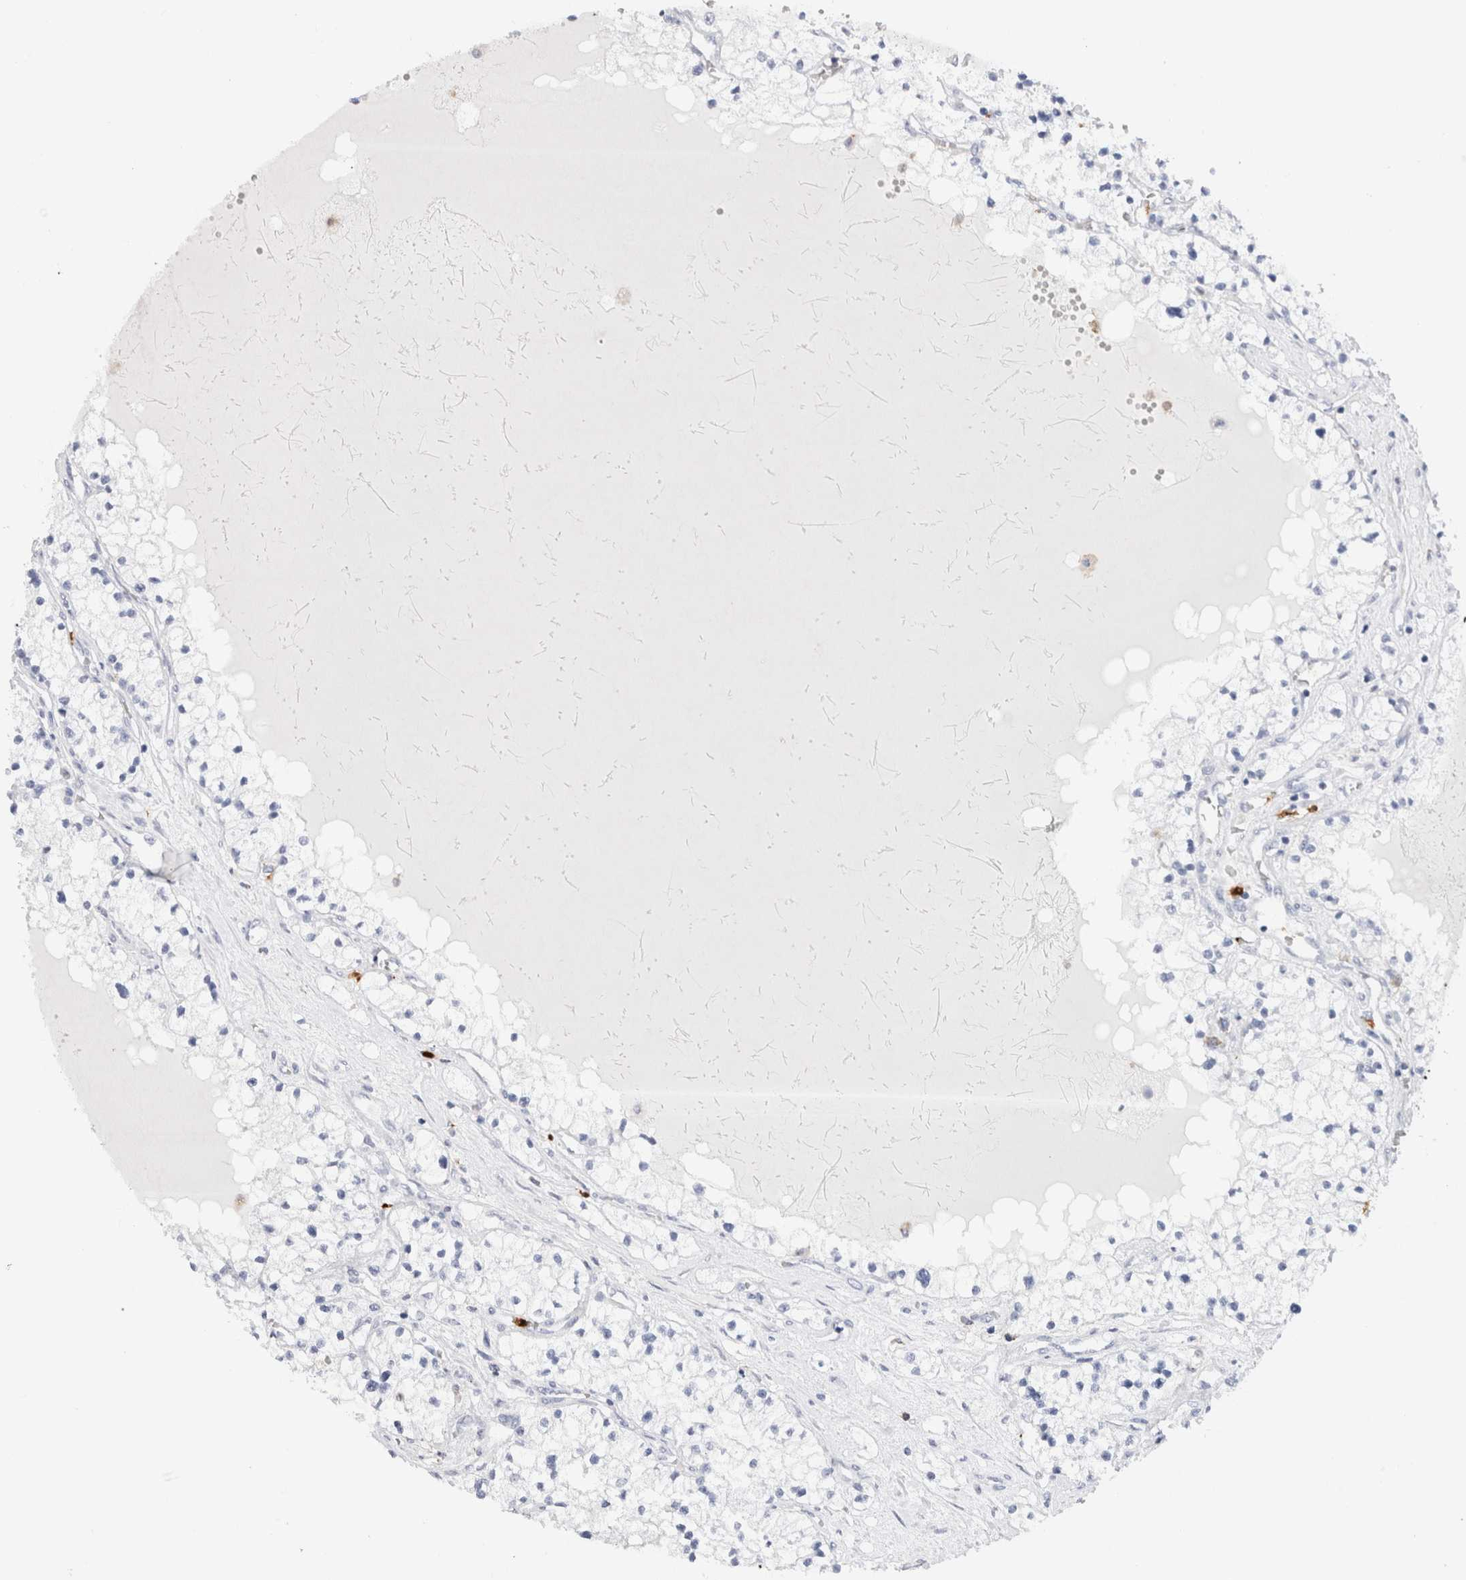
{"staining": {"intensity": "negative", "quantity": "none", "location": "none"}, "tissue": "renal cancer", "cell_type": "Tumor cells", "image_type": "cancer", "snomed": [{"axis": "morphology", "description": "Normal tissue, NOS"}, {"axis": "morphology", "description": "Adenocarcinoma, NOS"}, {"axis": "topography", "description": "Kidney"}], "caption": "Immunohistochemistry histopathology image of neoplastic tissue: human renal cancer stained with DAB (3,3'-diaminobenzidine) shows no significant protein expression in tumor cells.", "gene": "SLC10A5", "patient": {"sex": "male", "age": 68}}